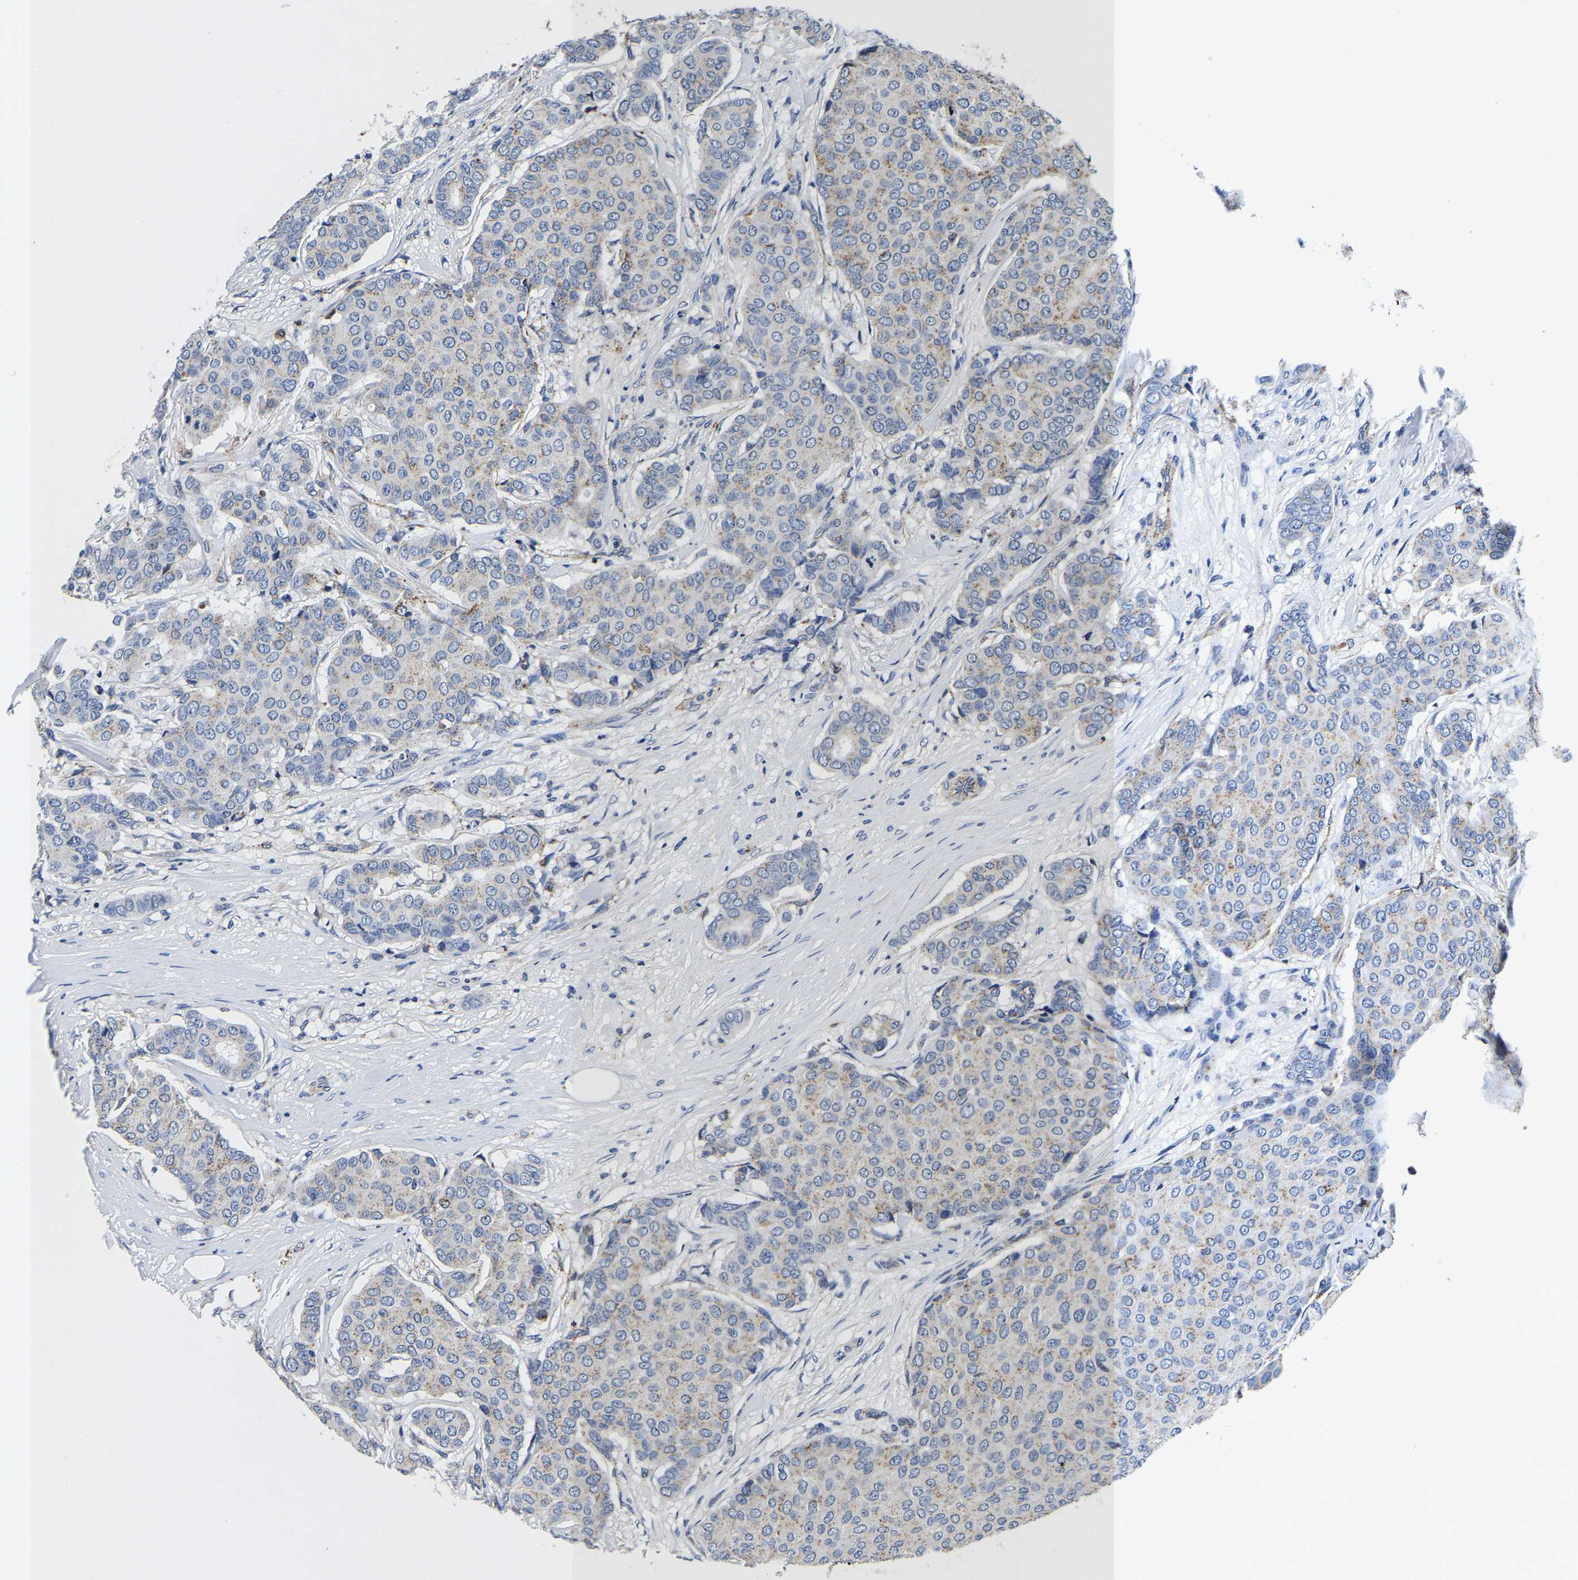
{"staining": {"intensity": "weak", "quantity": "<25%", "location": "cytoplasmic/membranous"}, "tissue": "breast cancer", "cell_type": "Tumor cells", "image_type": "cancer", "snomed": [{"axis": "morphology", "description": "Duct carcinoma"}, {"axis": "topography", "description": "Breast"}], "caption": "DAB (3,3'-diaminobenzidine) immunohistochemical staining of human breast cancer (invasive ductal carcinoma) exhibits no significant expression in tumor cells.", "gene": "GRN", "patient": {"sex": "female", "age": 75}}